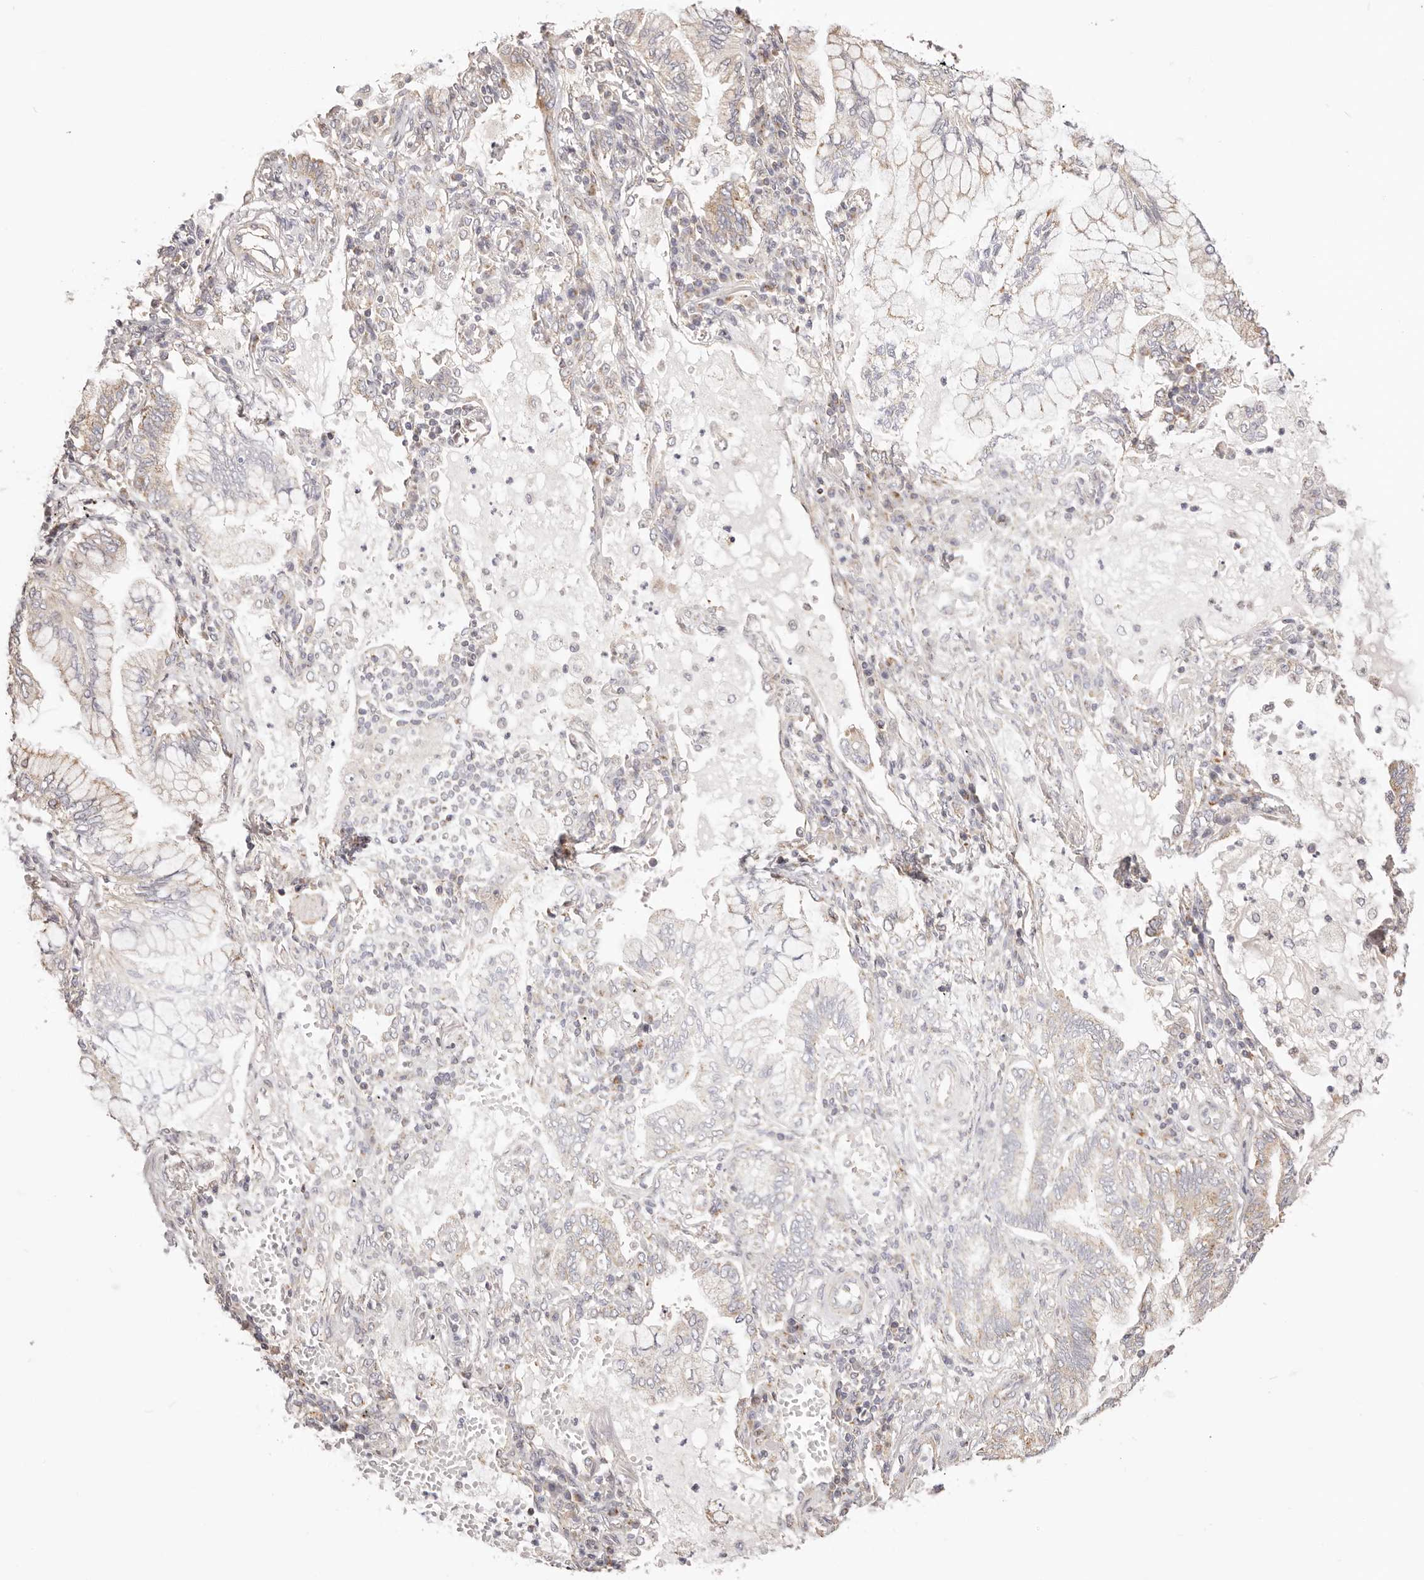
{"staining": {"intensity": "negative", "quantity": "none", "location": "none"}, "tissue": "lung cancer", "cell_type": "Tumor cells", "image_type": "cancer", "snomed": [{"axis": "morphology", "description": "Adenocarcinoma, NOS"}, {"axis": "topography", "description": "Lung"}], "caption": "Image shows no protein staining in tumor cells of adenocarcinoma (lung) tissue.", "gene": "KCMF1", "patient": {"sex": "female", "age": 70}}